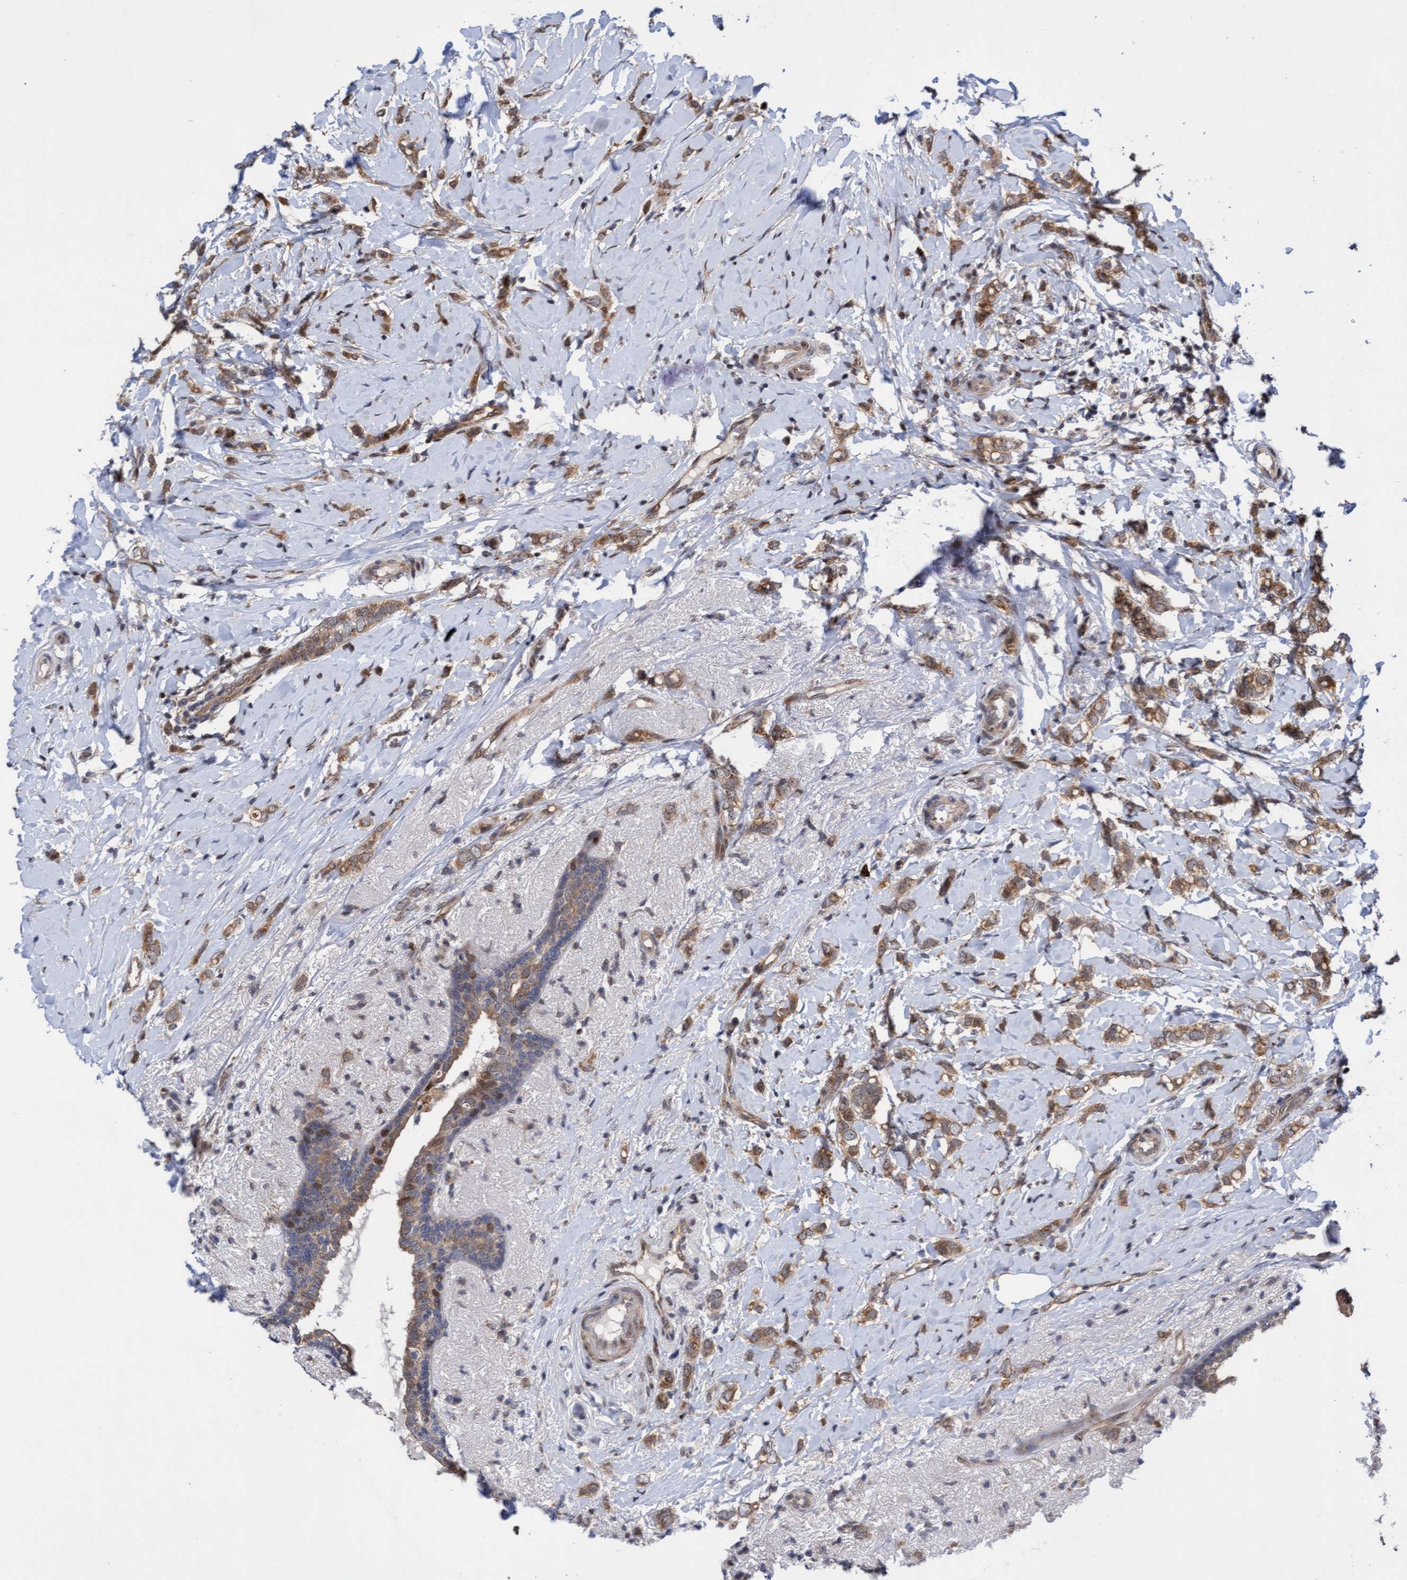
{"staining": {"intensity": "moderate", "quantity": ">75%", "location": "cytoplasmic/membranous"}, "tissue": "breast cancer", "cell_type": "Tumor cells", "image_type": "cancer", "snomed": [{"axis": "morphology", "description": "Normal tissue, NOS"}, {"axis": "morphology", "description": "Lobular carcinoma"}, {"axis": "topography", "description": "Breast"}], "caption": "Moderate cytoplasmic/membranous protein positivity is appreciated in approximately >75% of tumor cells in breast cancer. Nuclei are stained in blue.", "gene": "ITFG1", "patient": {"sex": "female", "age": 47}}